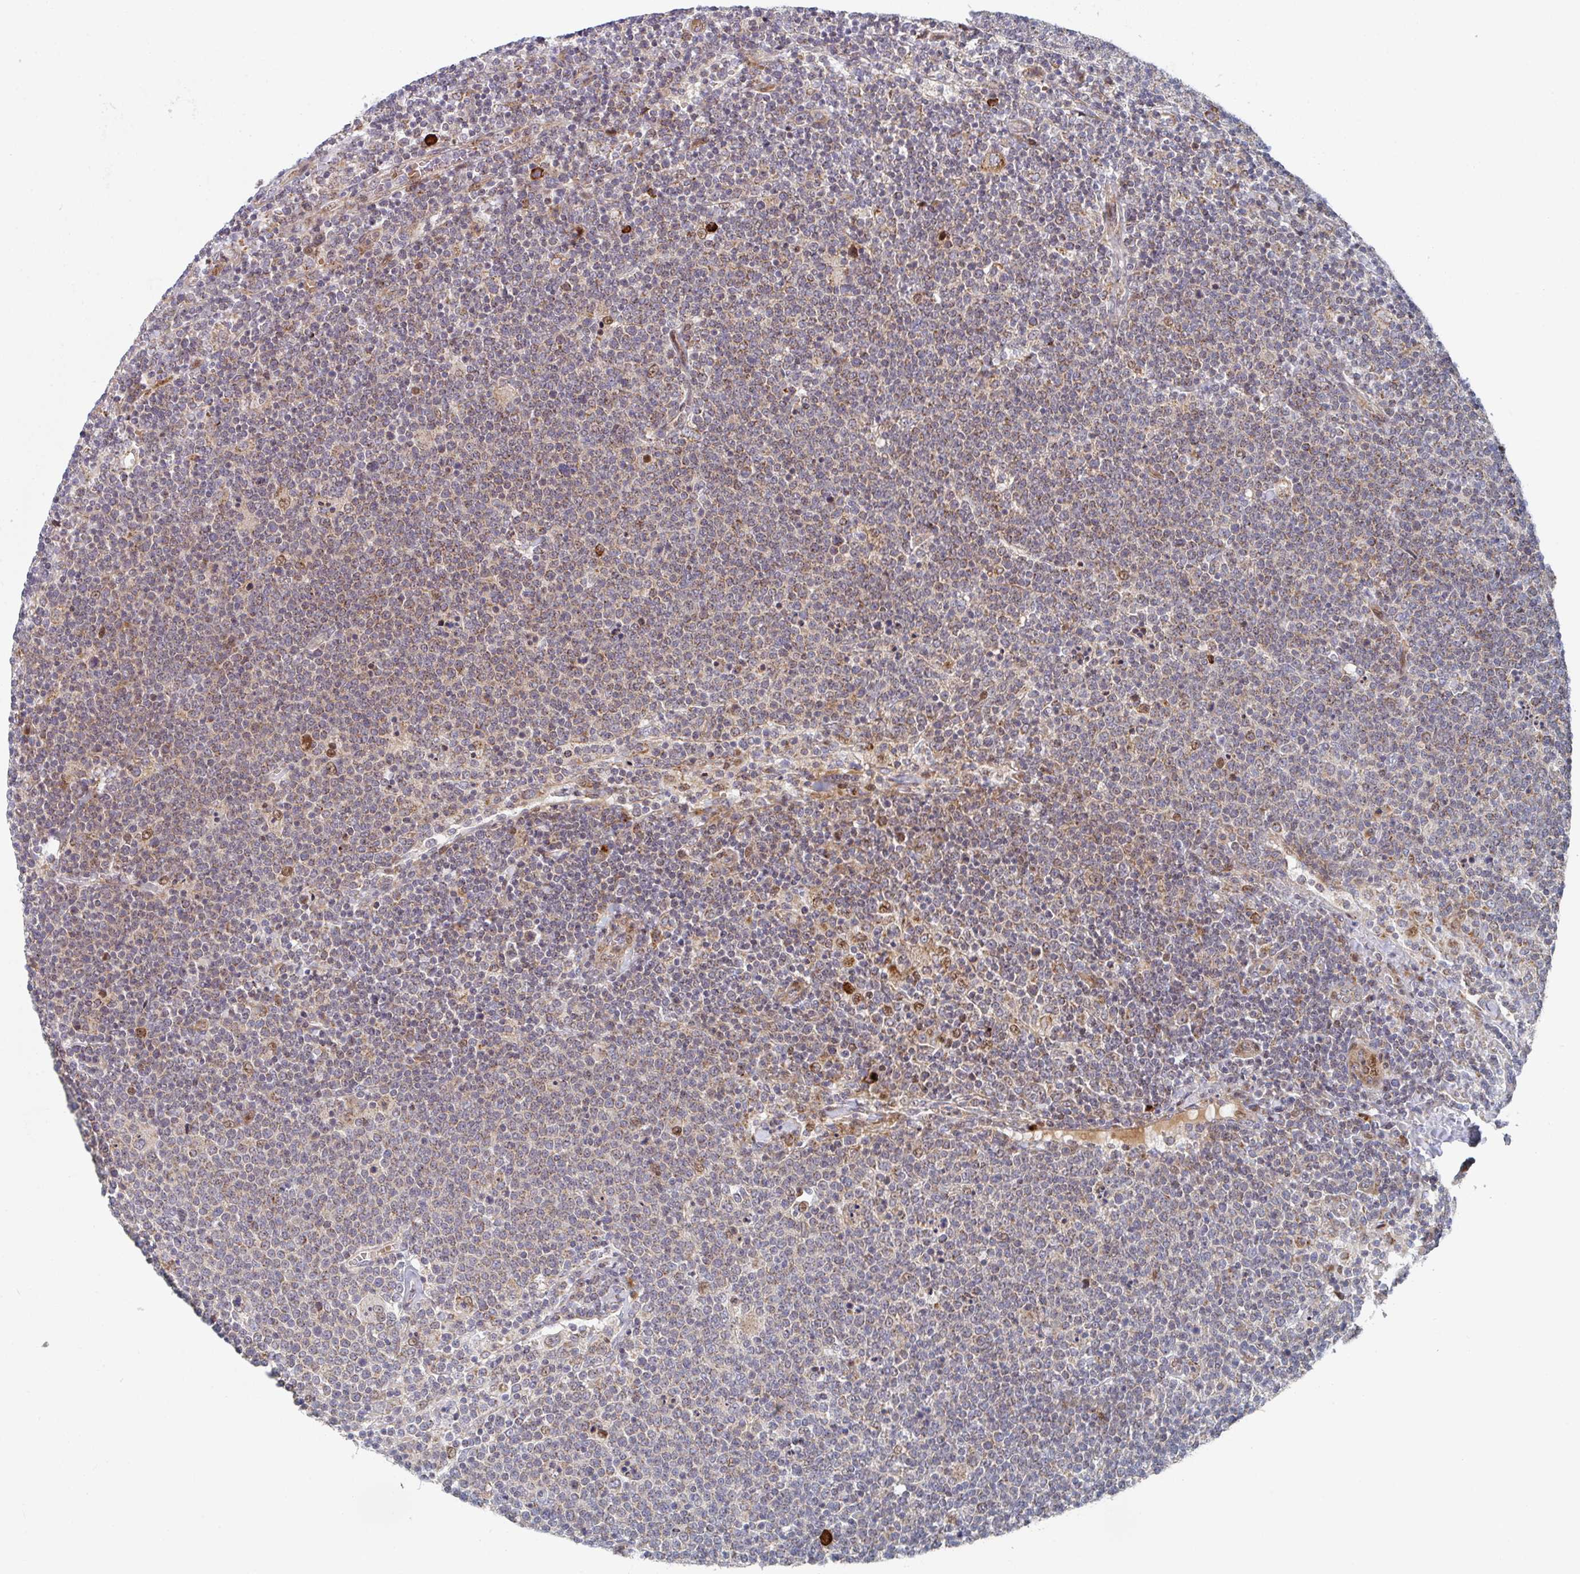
{"staining": {"intensity": "moderate", "quantity": "25%-75%", "location": "cytoplasmic/membranous"}, "tissue": "lymphoma", "cell_type": "Tumor cells", "image_type": "cancer", "snomed": [{"axis": "morphology", "description": "Malignant lymphoma, non-Hodgkin's type, High grade"}, {"axis": "topography", "description": "Lymph node"}], "caption": "High-grade malignant lymphoma, non-Hodgkin's type tissue exhibits moderate cytoplasmic/membranous staining in about 25%-75% of tumor cells", "gene": "ZNF644", "patient": {"sex": "male", "age": 61}}